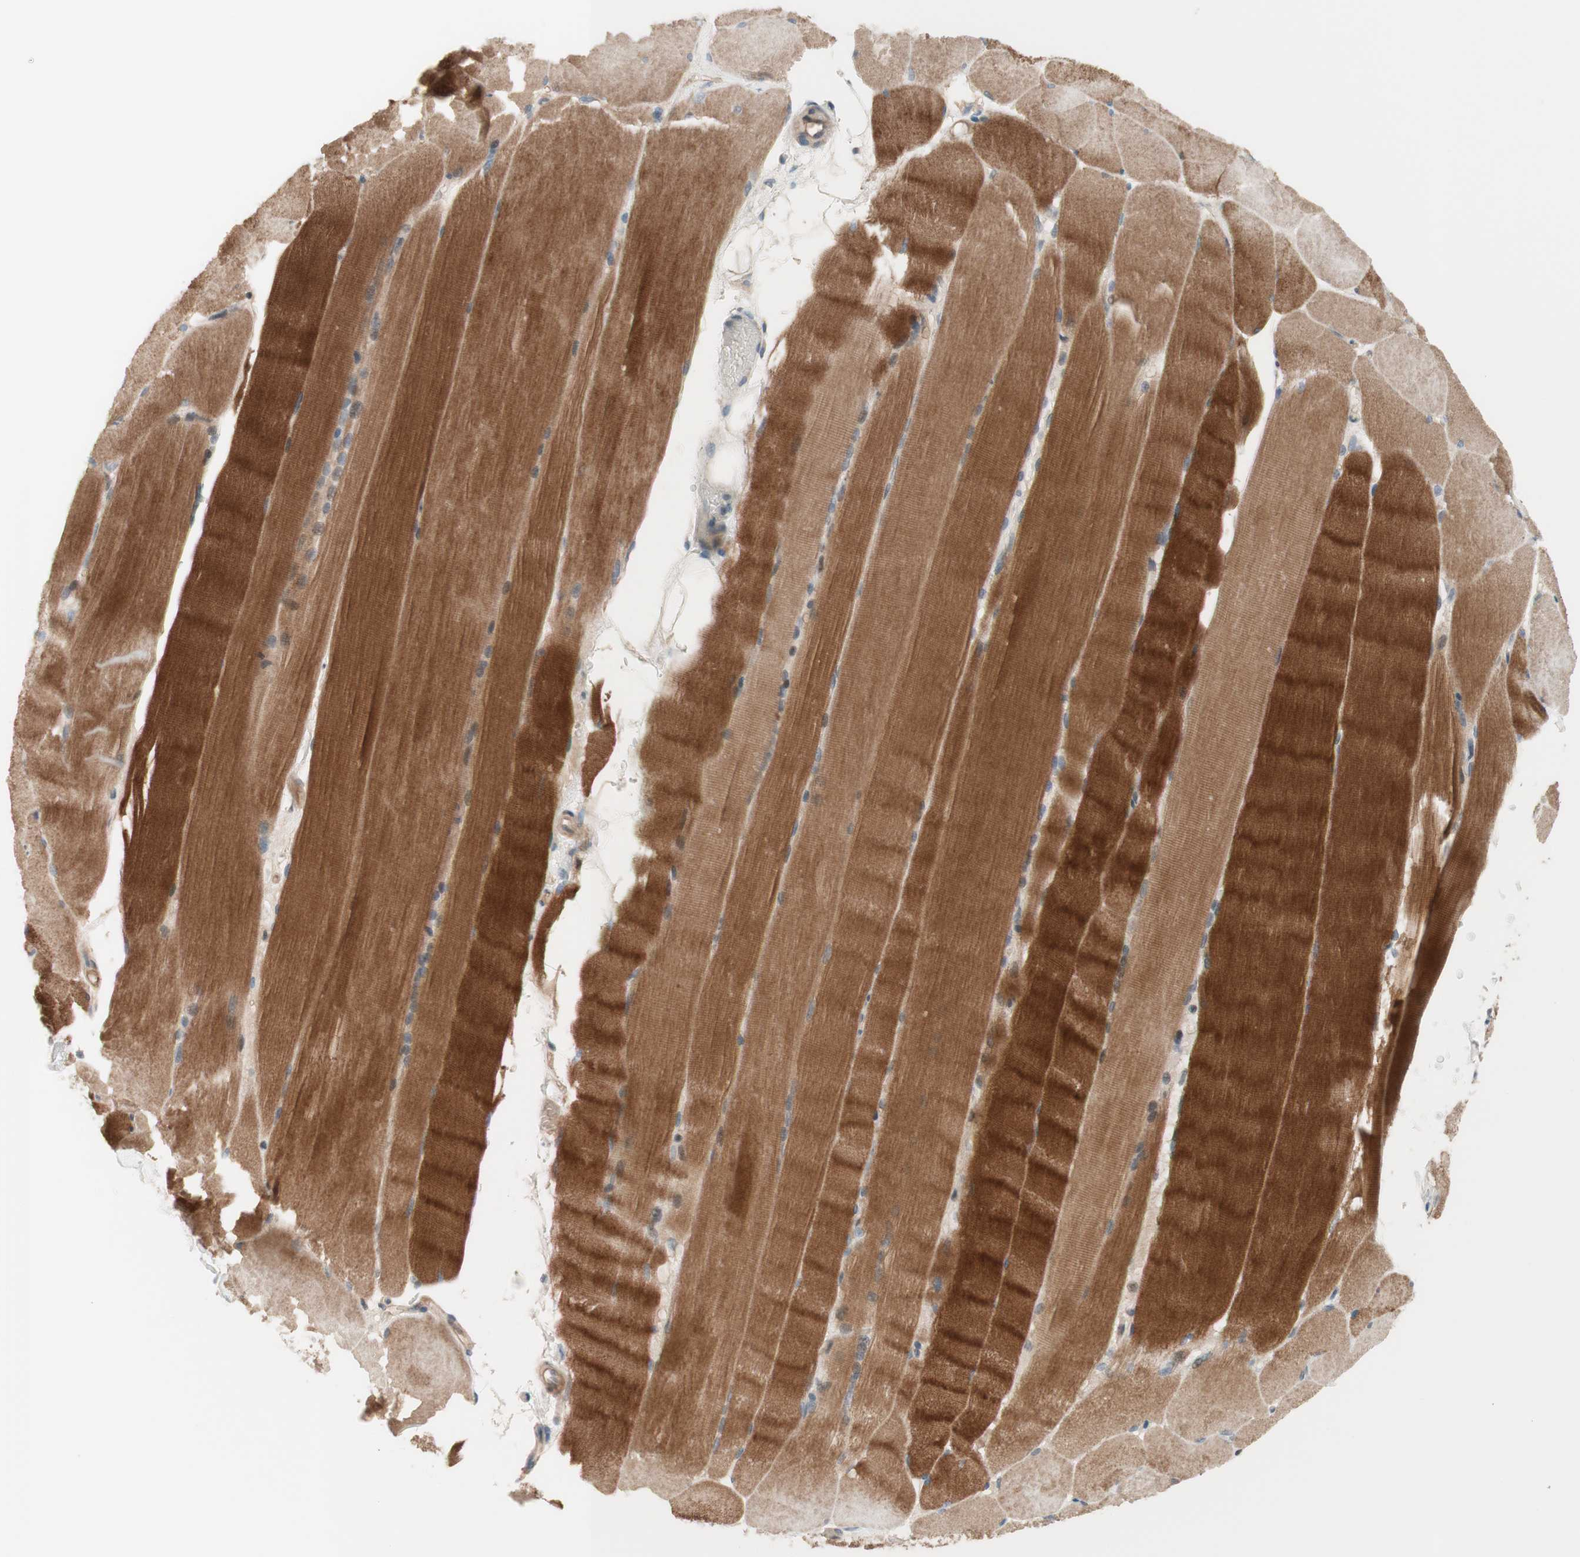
{"staining": {"intensity": "strong", "quantity": ">75%", "location": "cytoplasmic/membranous"}, "tissue": "skeletal muscle", "cell_type": "Myocytes", "image_type": "normal", "snomed": [{"axis": "morphology", "description": "Normal tissue, NOS"}, {"axis": "topography", "description": "Skin"}, {"axis": "topography", "description": "Skeletal muscle"}], "caption": "Myocytes demonstrate high levels of strong cytoplasmic/membranous positivity in about >75% of cells in benign skeletal muscle. (DAB (3,3'-diaminobenzidine) IHC with brightfield microscopy, high magnification).", "gene": "JPH1", "patient": {"sex": "male", "age": 83}}